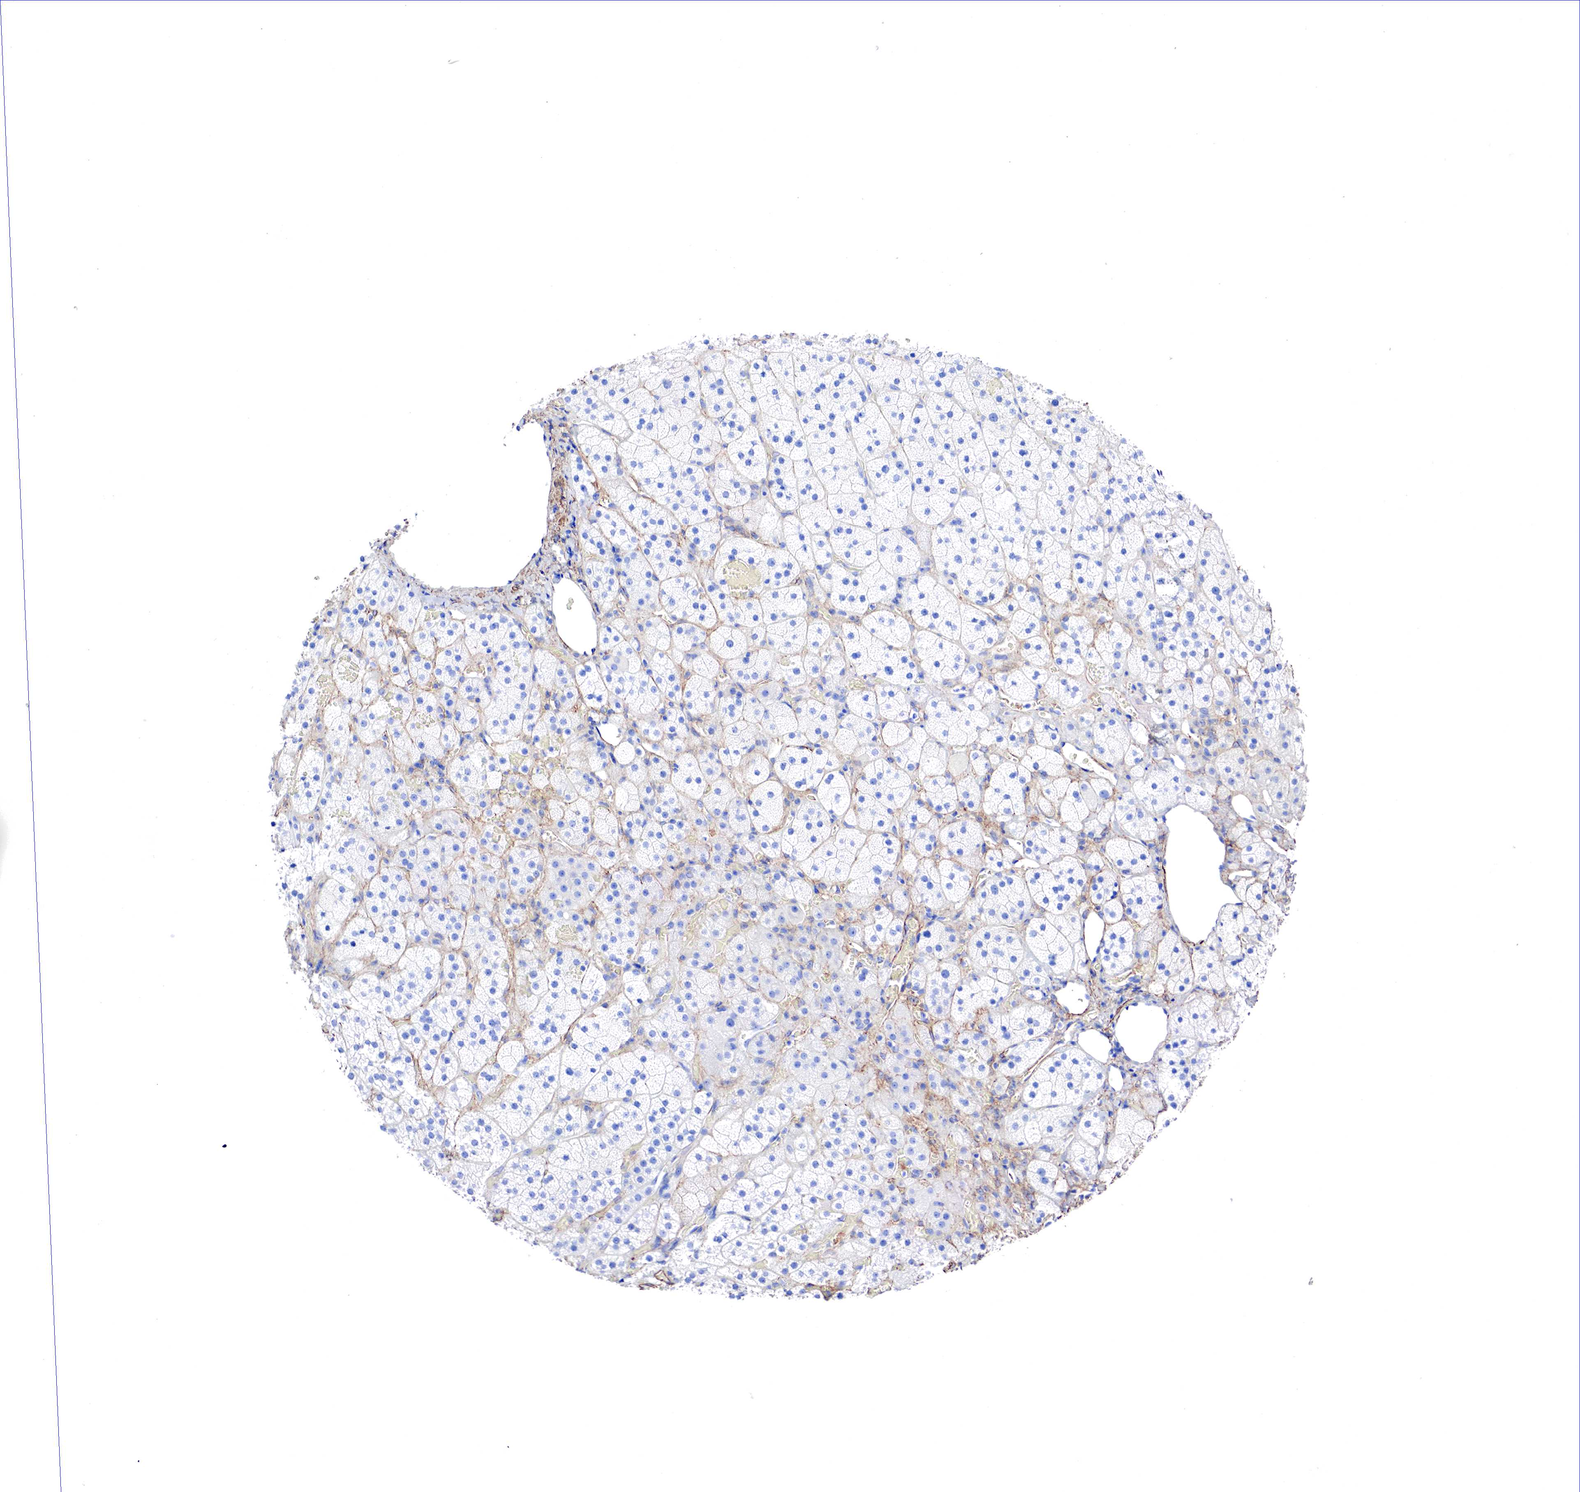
{"staining": {"intensity": "weak", "quantity": ">75%", "location": "cytoplasmic/membranous"}, "tissue": "adrenal gland", "cell_type": "Glandular cells", "image_type": "normal", "snomed": [{"axis": "morphology", "description": "Normal tissue, NOS"}, {"axis": "topography", "description": "Adrenal gland"}], "caption": "Human adrenal gland stained with a brown dye exhibits weak cytoplasmic/membranous positive positivity in approximately >75% of glandular cells.", "gene": "TPM1", "patient": {"sex": "male", "age": 57}}